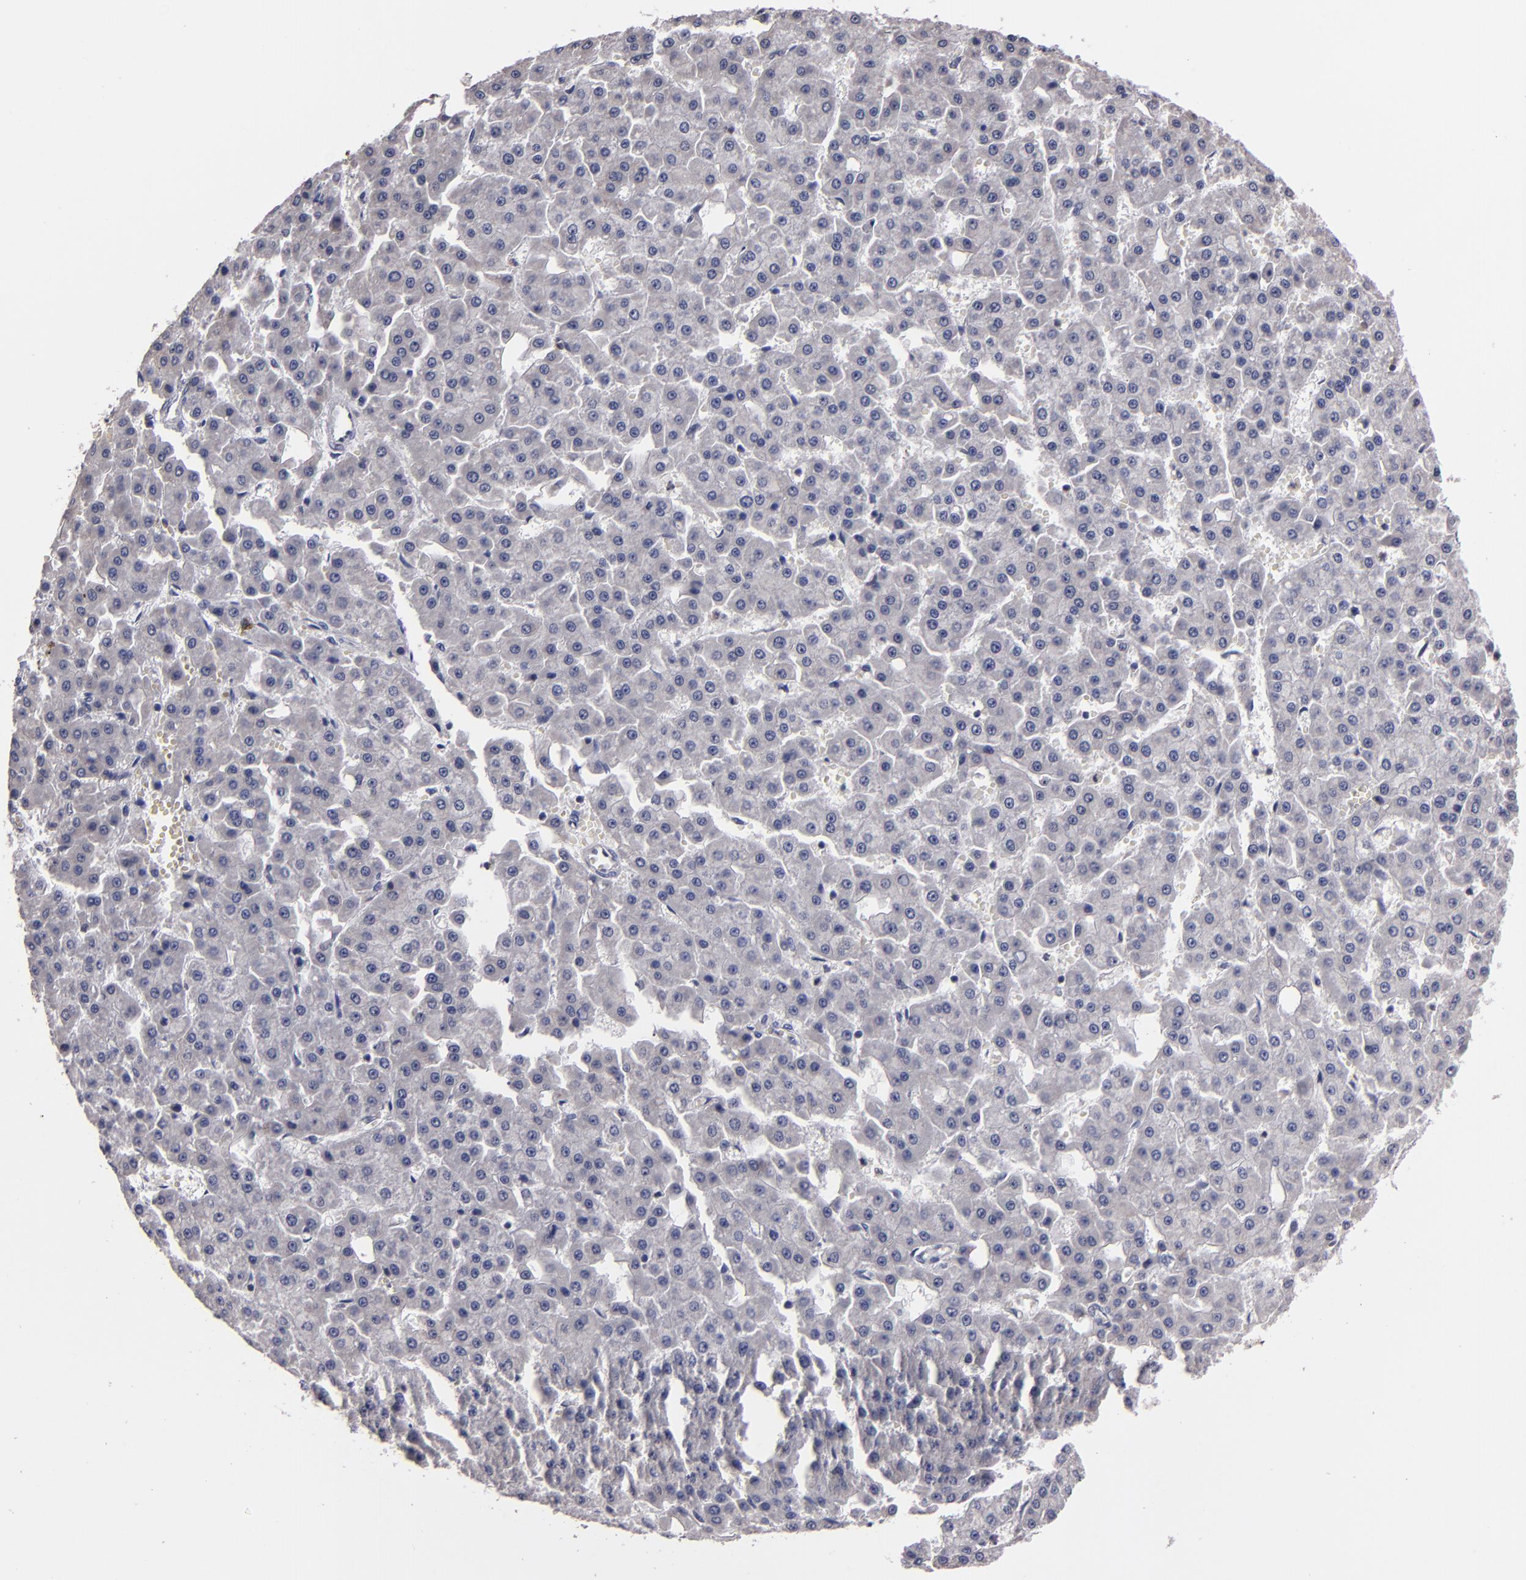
{"staining": {"intensity": "negative", "quantity": "none", "location": "none"}, "tissue": "liver cancer", "cell_type": "Tumor cells", "image_type": "cancer", "snomed": [{"axis": "morphology", "description": "Carcinoma, Hepatocellular, NOS"}, {"axis": "topography", "description": "Liver"}], "caption": "Liver cancer (hepatocellular carcinoma) stained for a protein using IHC shows no staining tumor cells.", "gene": "S100A1", "patient": {"sex": "male", "age": 47}}